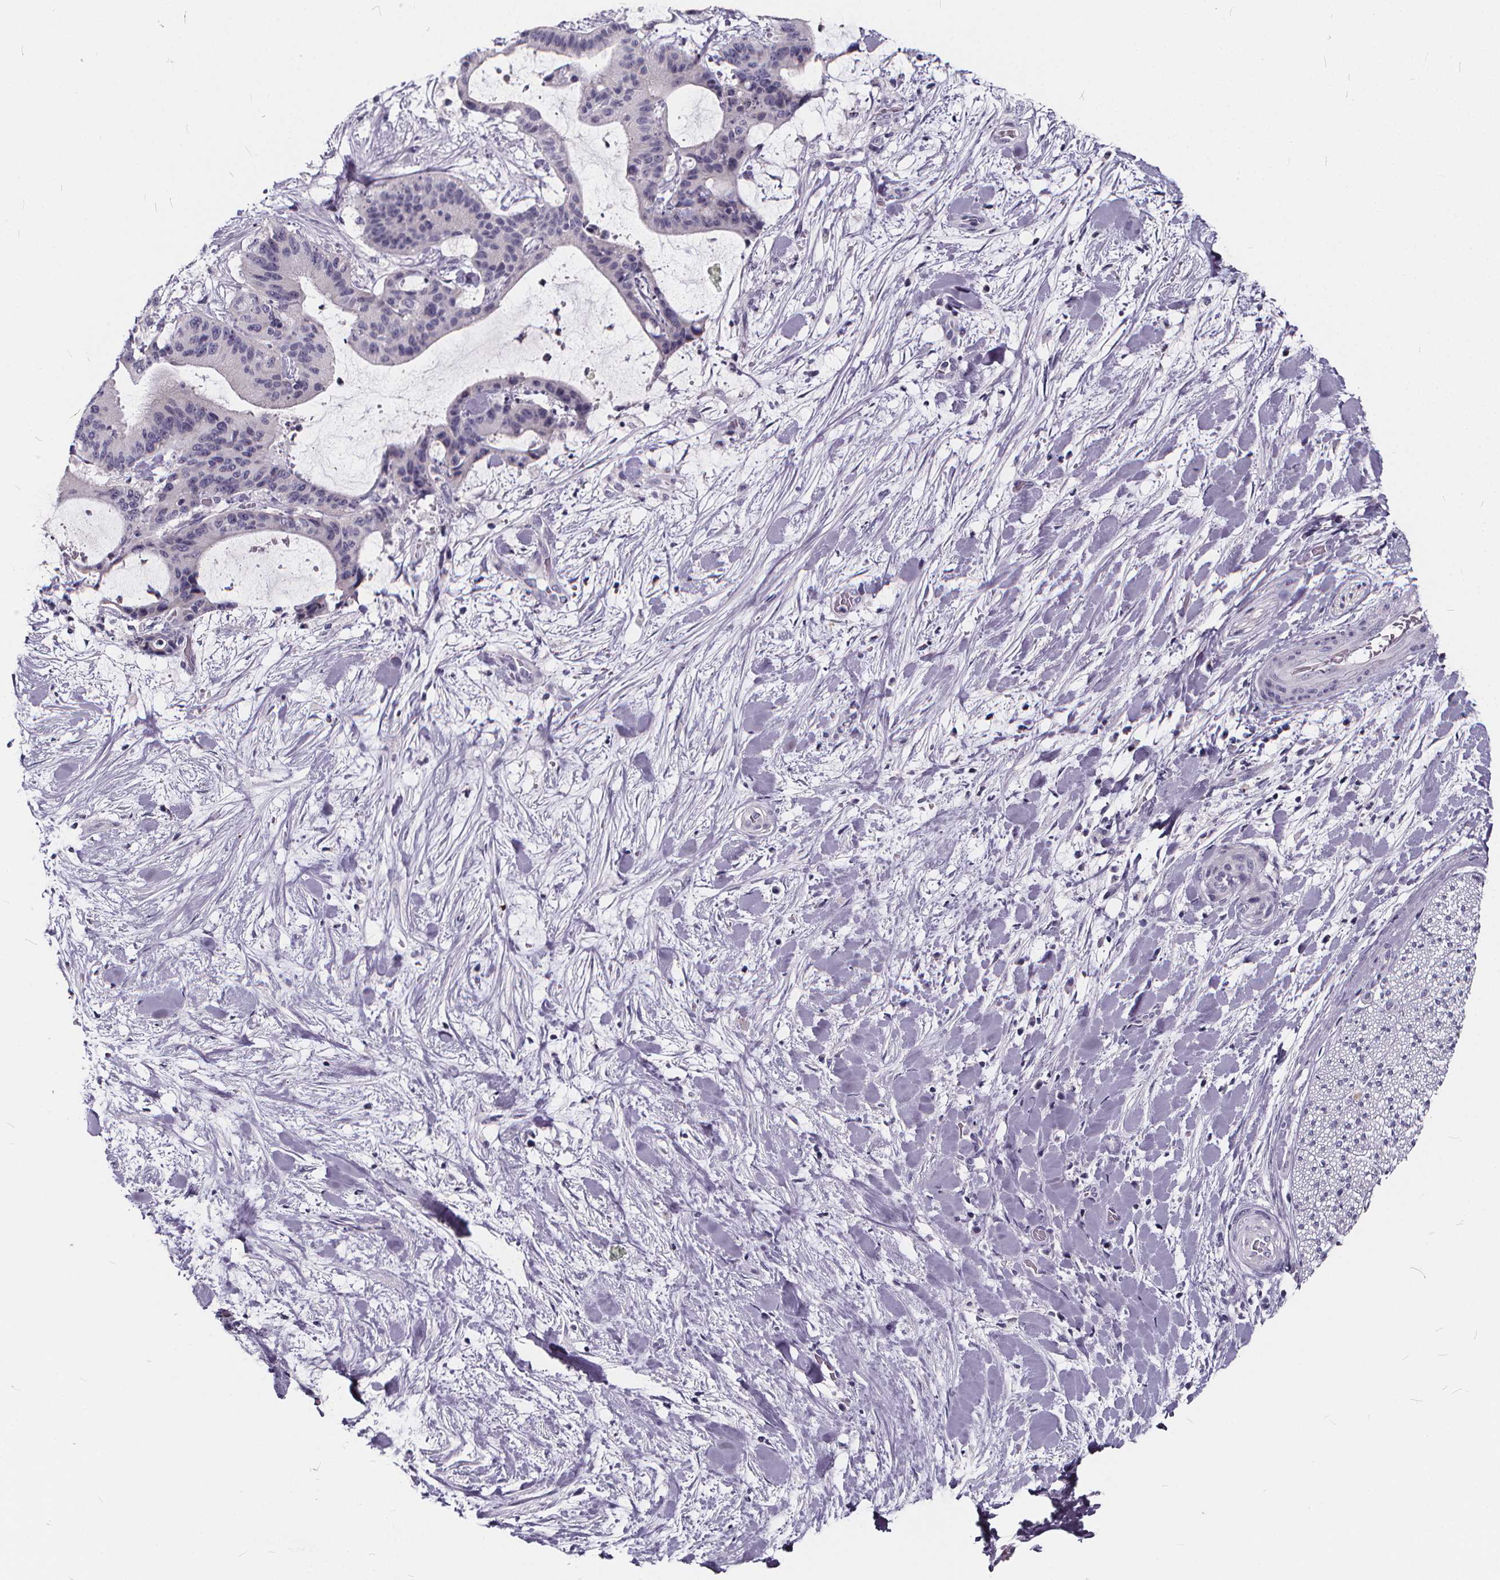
{"staining": {"intensity": "negative", "quantity": "none", "location": "none"}, "tissue": "liver cancer", "cell_type": "Tumor cells", "image_type": "cancer", "snomed": [{"axis": "morphology", "description": "Cholangiocarcinoma"}, {"axis": "topography", "description": "Liver"}], "caption": "A histopathology image of liver cholangiocarcinoma stained for a protein exhibits no brown staining in tumor cells.", "gene": "SPEF2", "patient": {"sex": "female", "age": 73}}